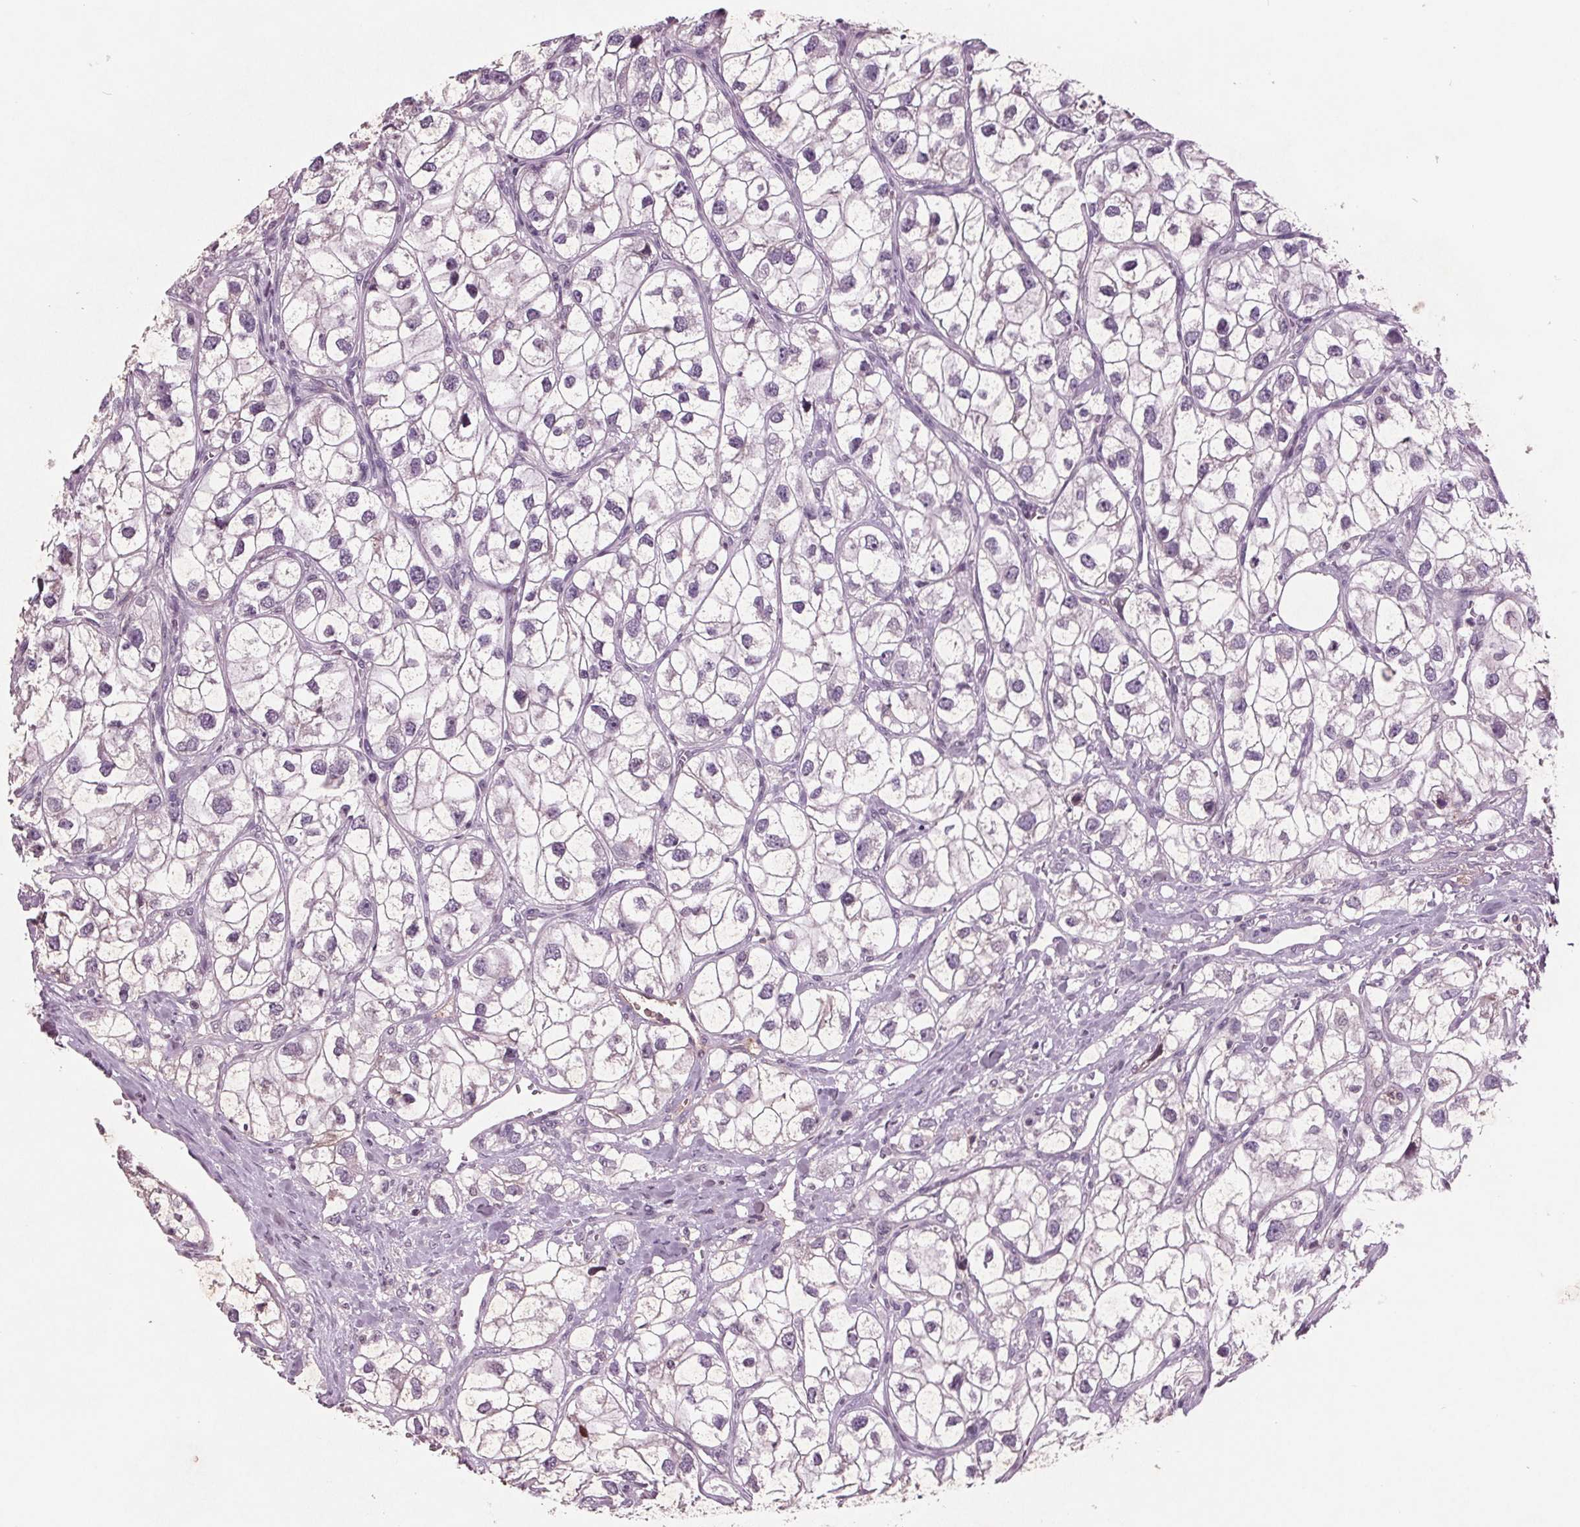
{"staining": {"intensity": "negative", "quantity": "none", "location": "none"}, "tissue": "renal cancer", "cell_type": "Tumor cells", "image_type": "cancer", "snomed": [{"axis": "morphology", "description": "Adenocarcinoma, NOS"}, {"axis": "topography", "description": "Kidney"}], "caption": "This is an IHC histopathology image of renal adenocarcinoma. There is no expression in tumor cells.", "gene": "C6", "patient": {"sex": "male", "age": 59}}